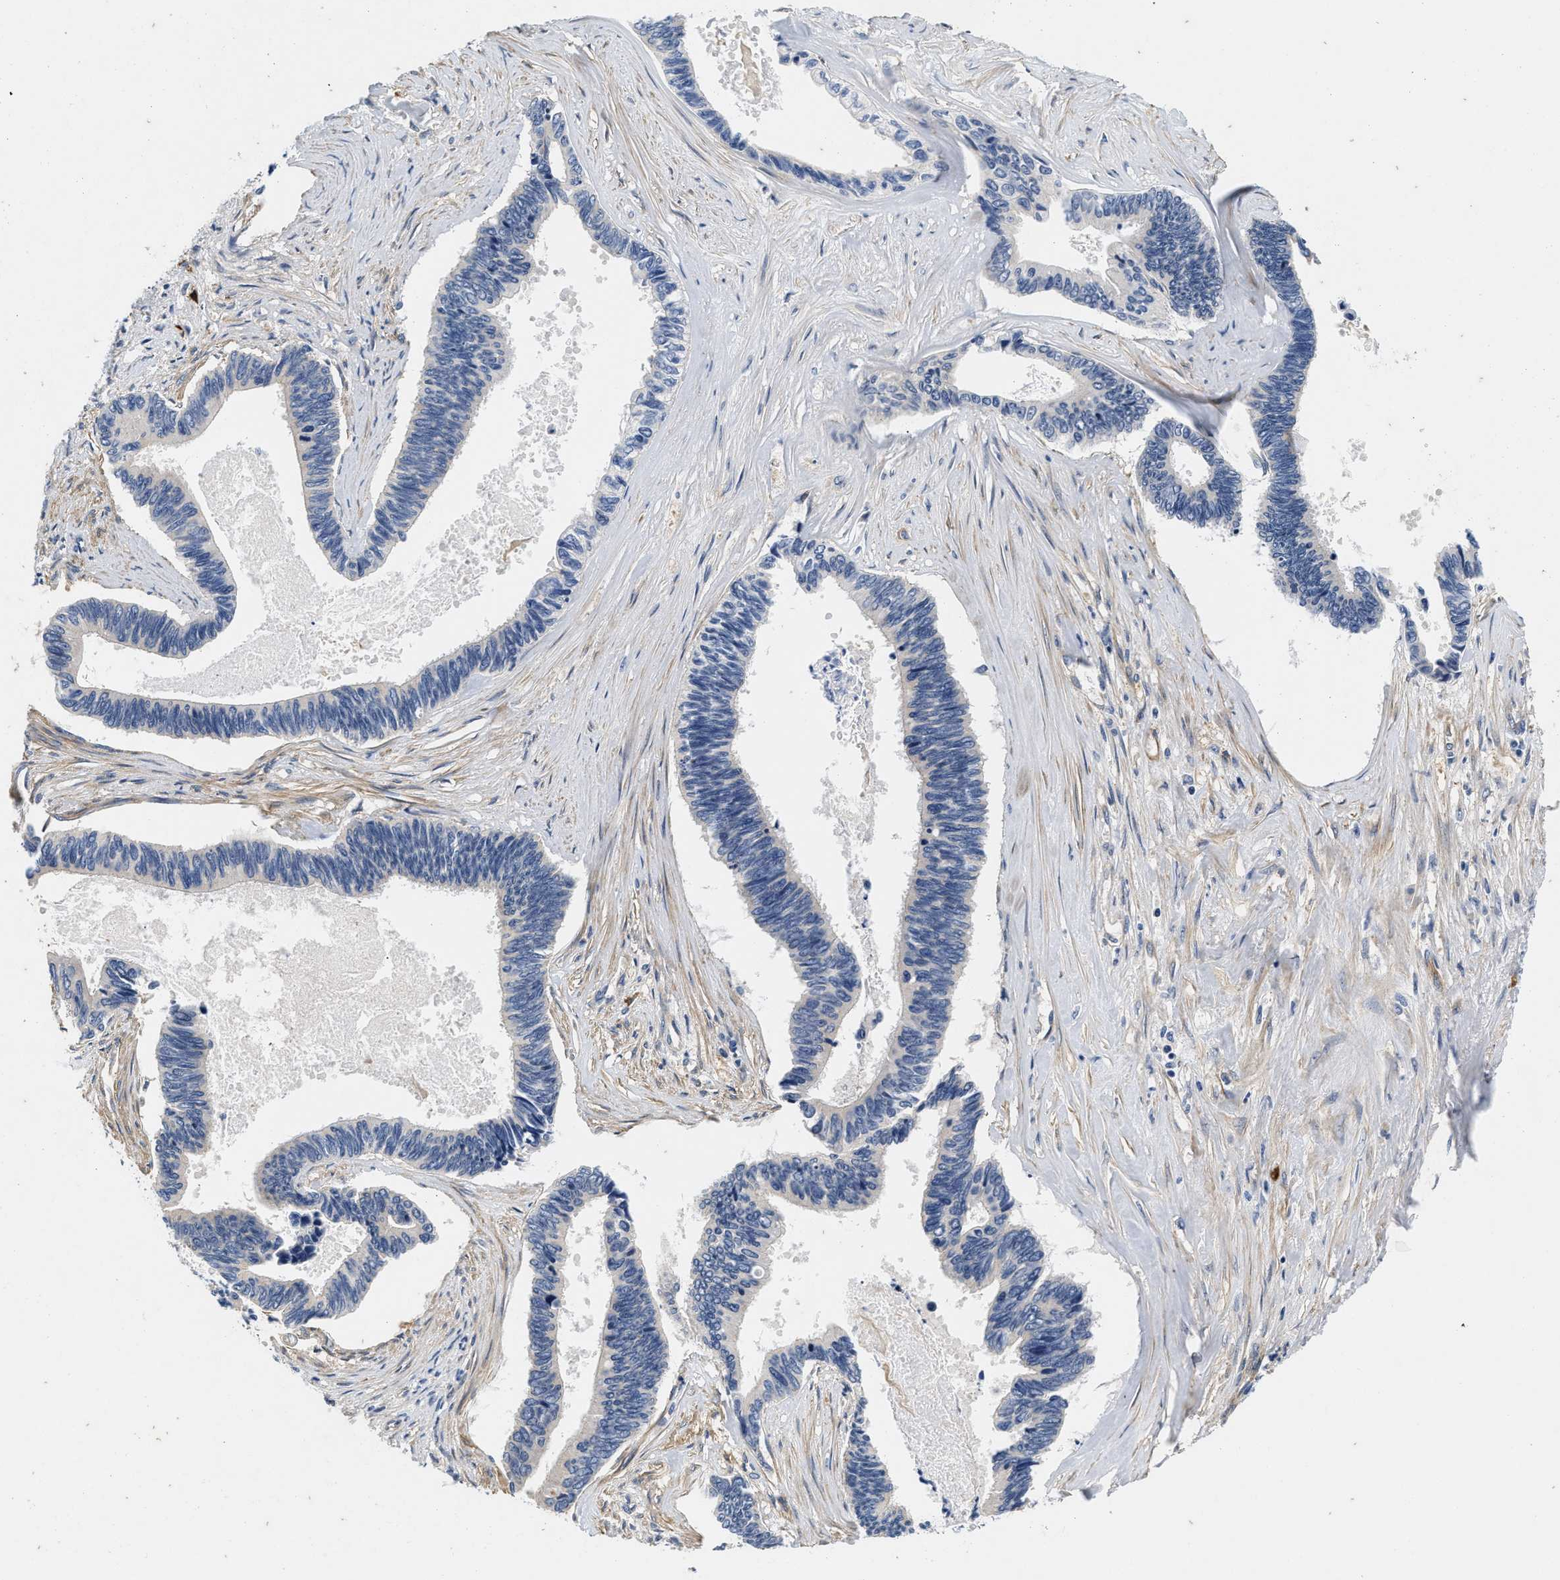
{"staining": {"intensity": "negative", "quantity": "none", "location": "none"}, "tissue": "pancreatic cancer", "cell_type": "Tumor cells", "image_type": "cancer", "snomed": [{"axis": "morphology", "description": "Adenocarcinoma, NOS"}, {"axis": "topography", "description": "Pancreas"}], "caption": "DAB immunohistochemical staining of human pancreatic cancer (adenocarcinoma) demonstrates no significant expression in tumor cells.", "gene": "NME6", "patient": {"sex": "female", "age": 70}}